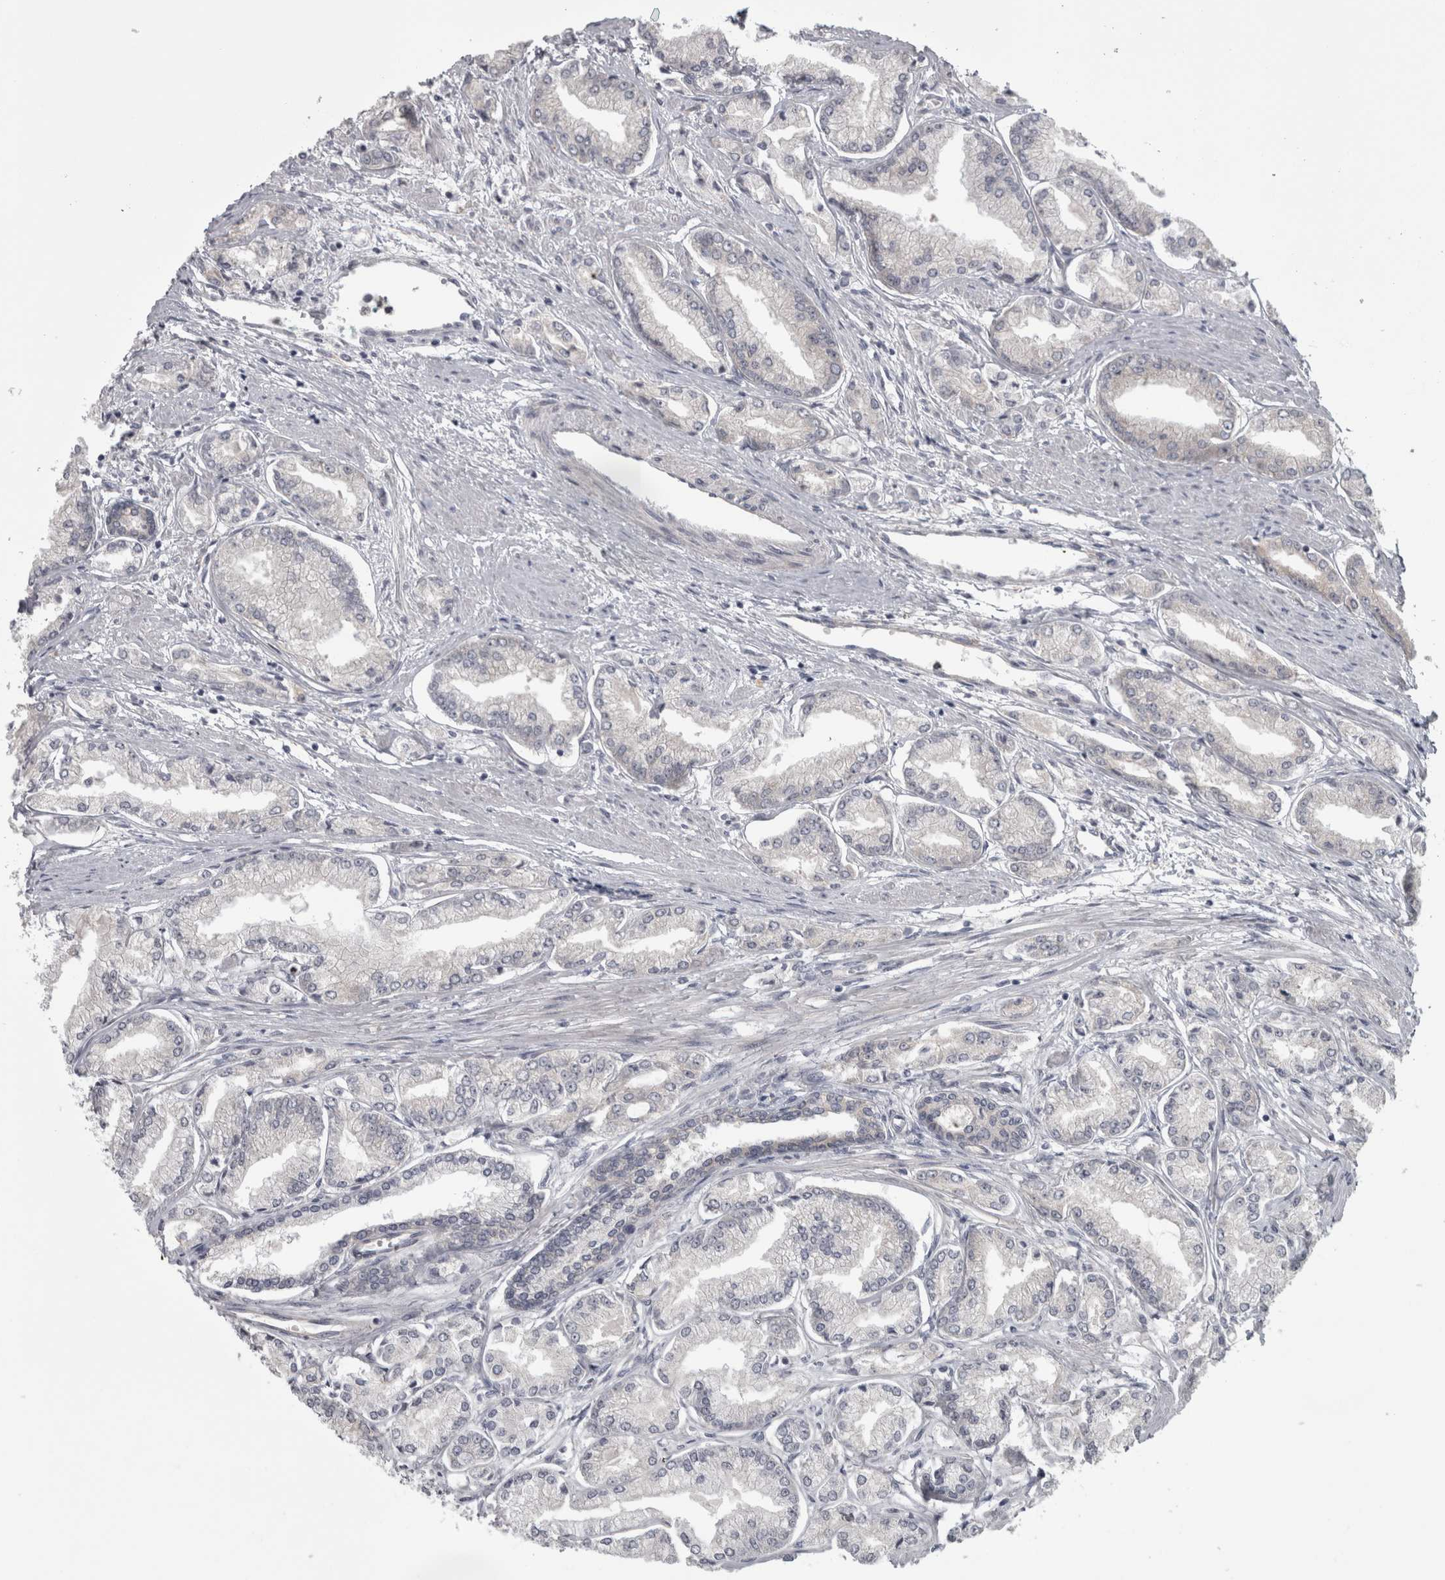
{"staining": {"intensity": "negative", "quantity": "none", "location": "none"}, "tissue": "prostate cancer", "cell_type": "Tumor cells", "image_type": "cancer", "snomed": [{"axis": "morphology", "description": "Adenocarcinoma, Low grade"}, {"axis": "topography", "description": "Prostate"}], "caption": "DAB immunohistochemical staining of human prostate adenocarcinoma (low-grade) demonstrates no significant staining in tumor cells. The staining is performed using DAB (3,3'-diaminobenzidine) brown chromogen with nuclei counter-stained in using hematoxylin.", "gene": "PRKCI", "patient": {"sex": "male", "age": 52}}